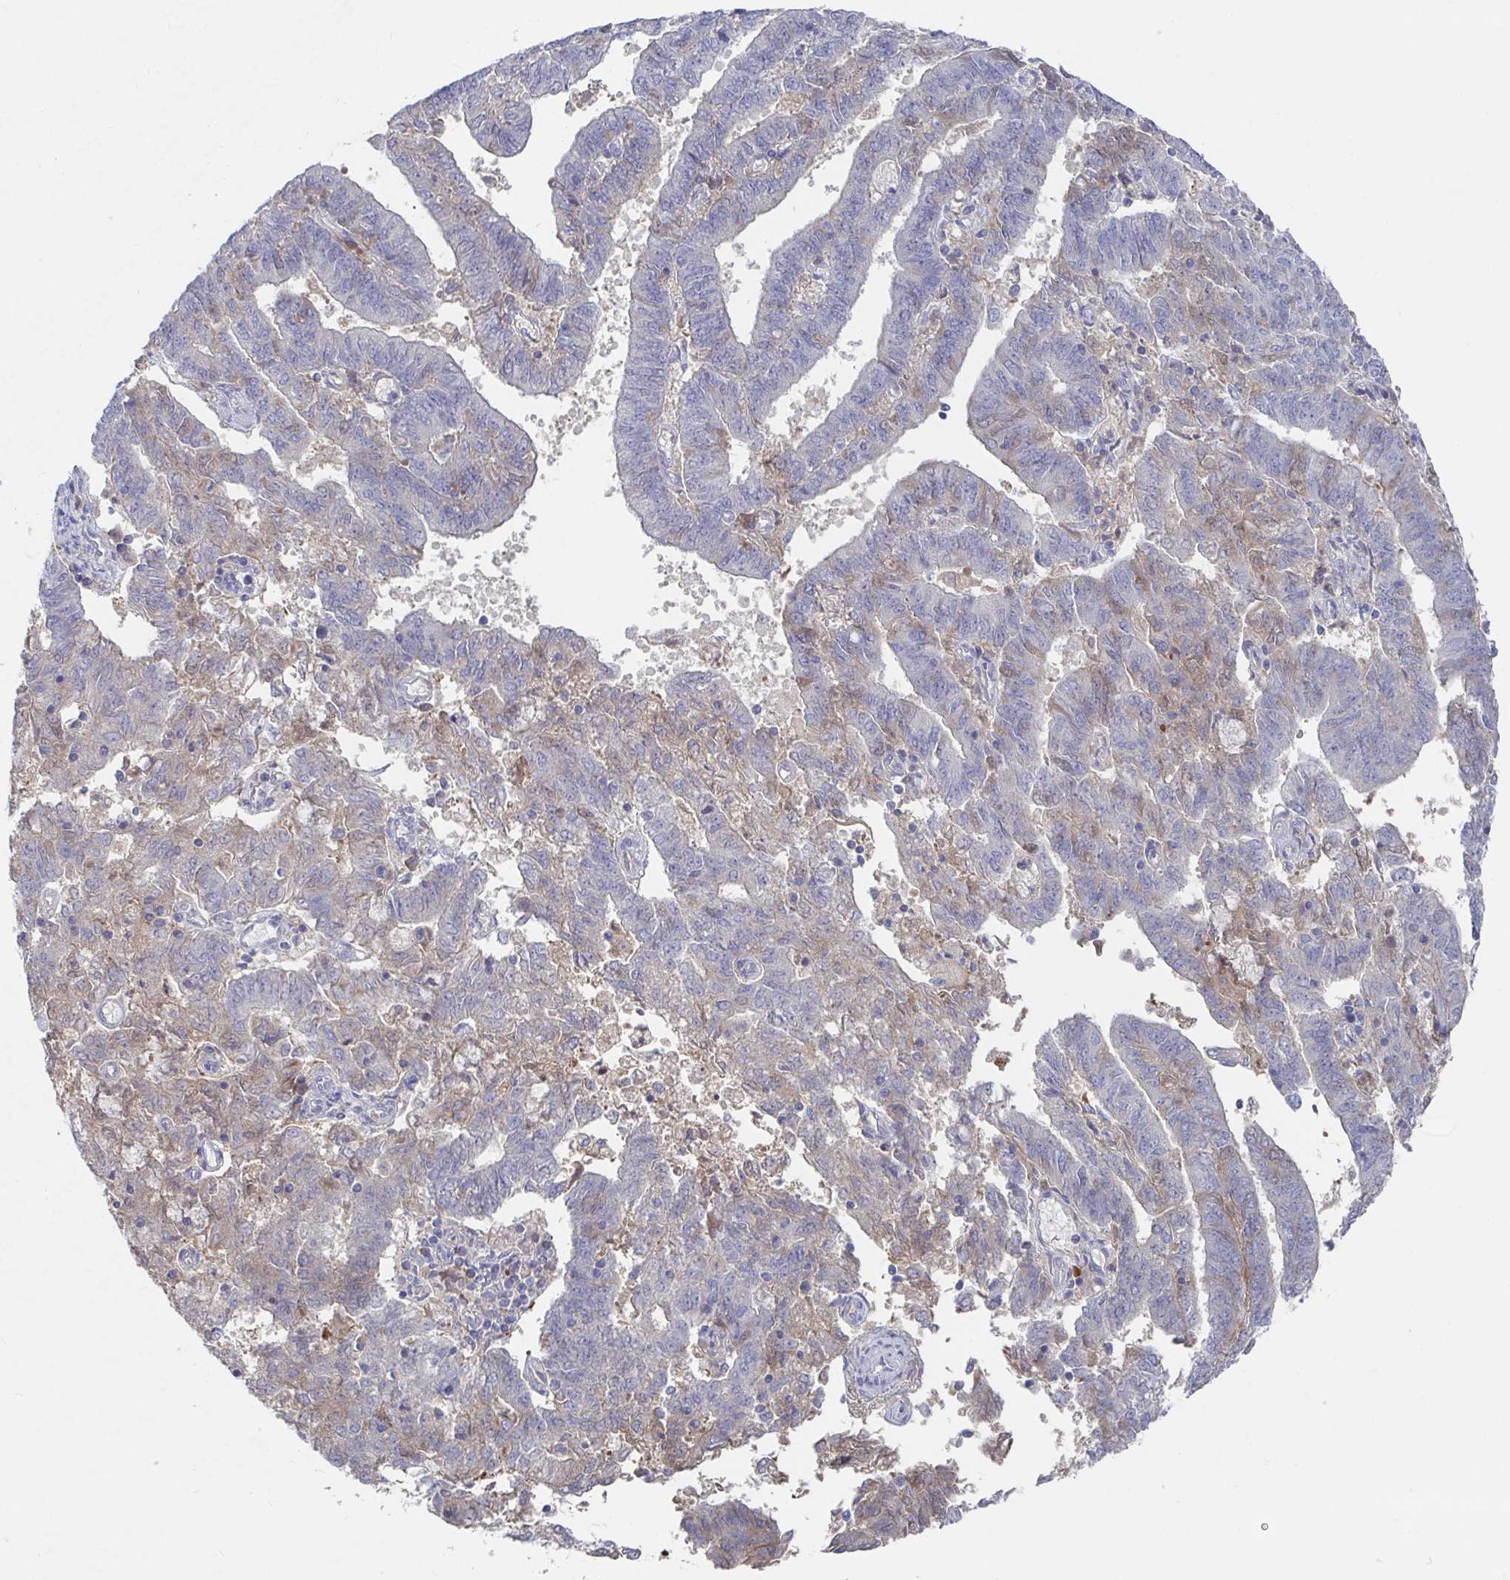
{"staining": {"intensity": "moderate", "quantity": "<25%", "location": "cytoplasmic/membranous"}, "tissue": "endometrial cancer", "cell_type": "Tumor cells", "image_type": "cancer", "snomed": [{"axis": "morphology", "description": "Adenocarcinoma, NOS"}, {"axis": "topography", "description": "Endometrium"}], "caption": "Endometrial cancer (adenocarcinoma) was stained to show a protein in brown. There is low levels of moderate cytoplasmic/membranous expression in about <25% of tumor cells.", "gene": "GPR148", "patient": {"sex": "female", "age": 82}}